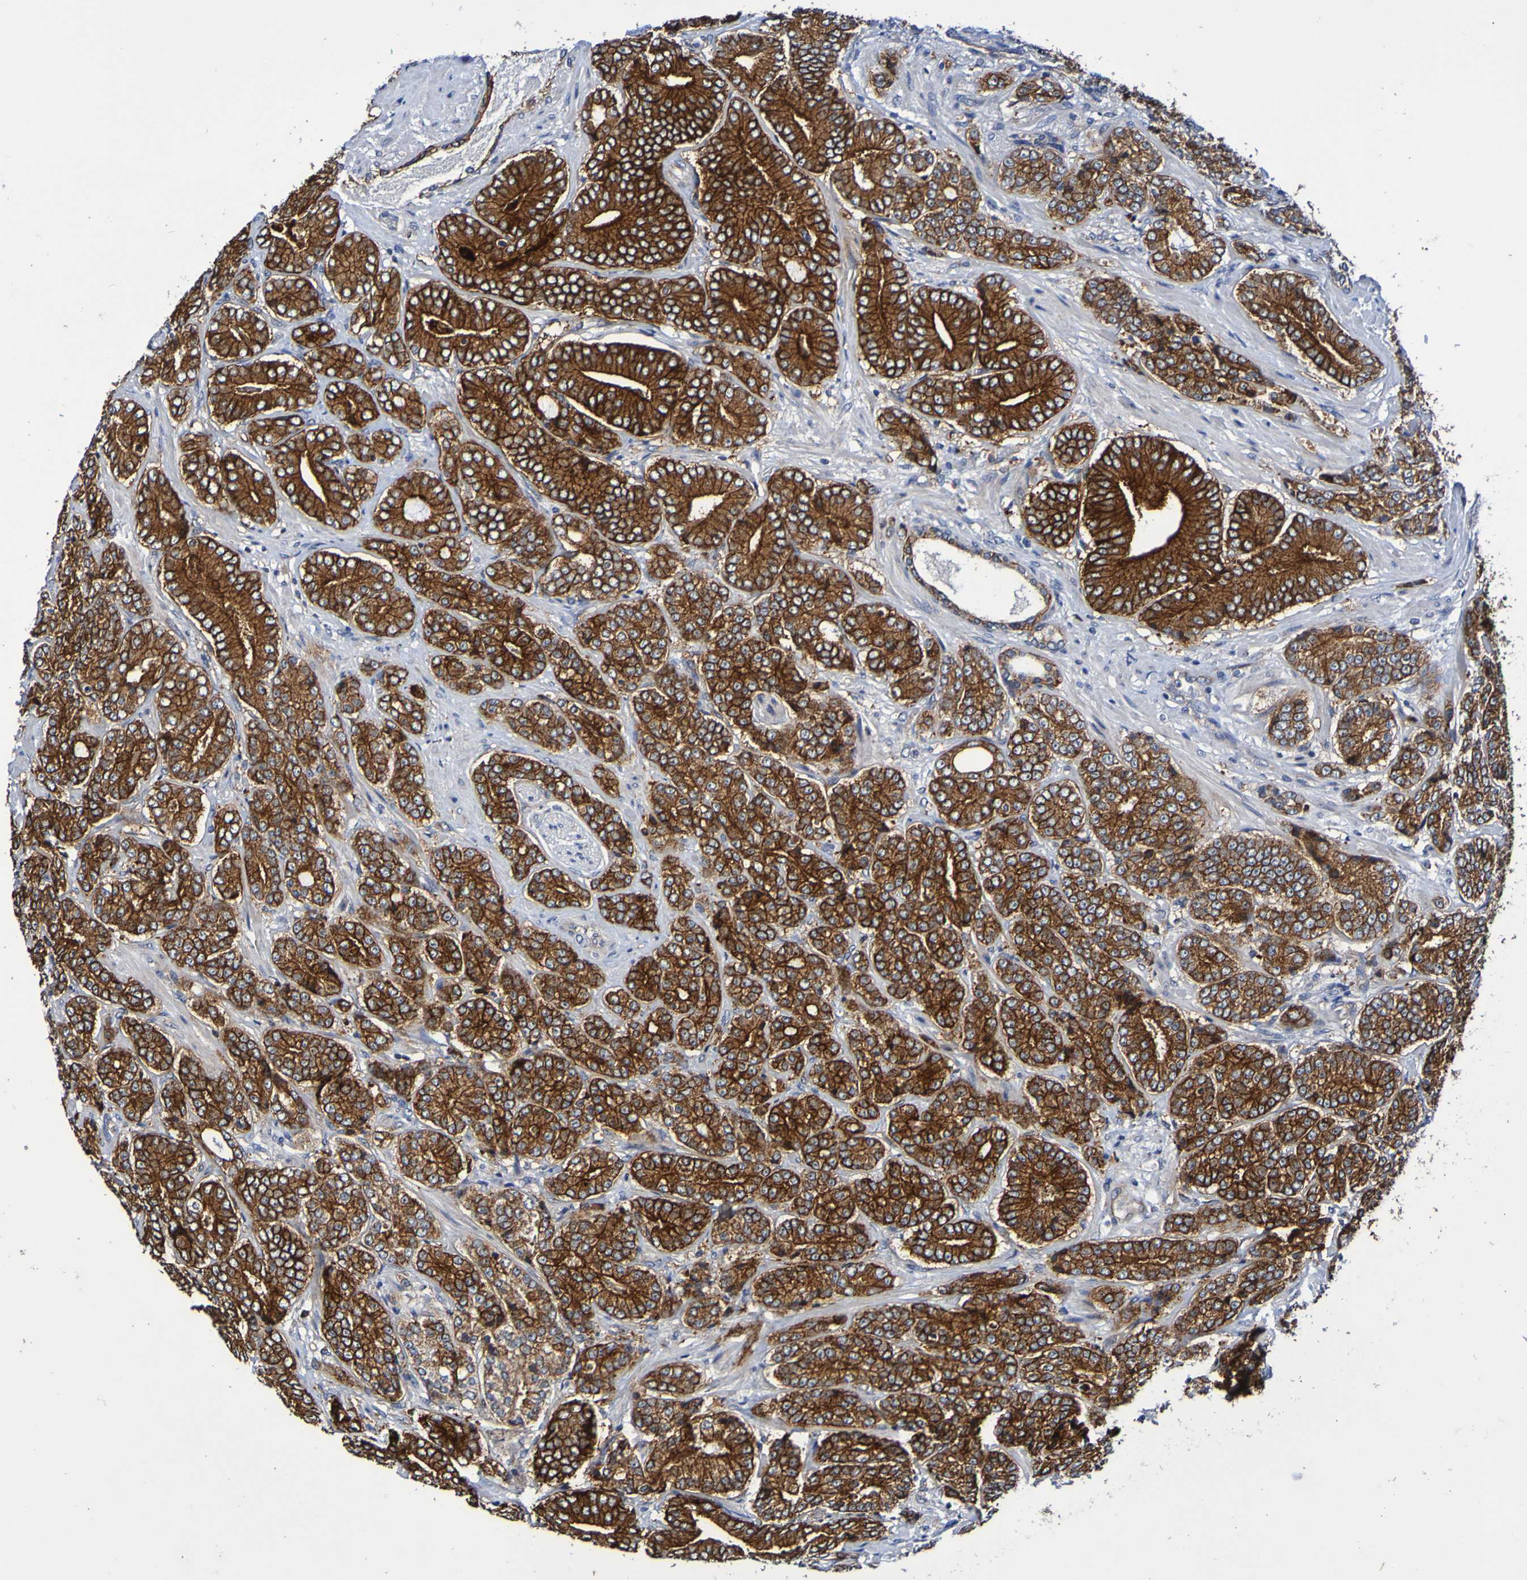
{"staining": {"intensity": "strong", "quantity": ">75%", "location": "cytoplasmic/membranous"}, "tissue": "prostate cancer", "cell_type": "Tumor cells", "image_type": "cancer", "snomed": [{"axis": "morphology", "description": "Adenocarcinoma, High grade"}, {"axis": "topography", "description": "Prostate"}], "caption": "IHC (DAB) staining of prostate cancer displays strong cytoplasmic/membranous protein expression in about >75% of tumor cells.", "gene": "GJB1", "patient": {"sex": "male", "age": 61}}